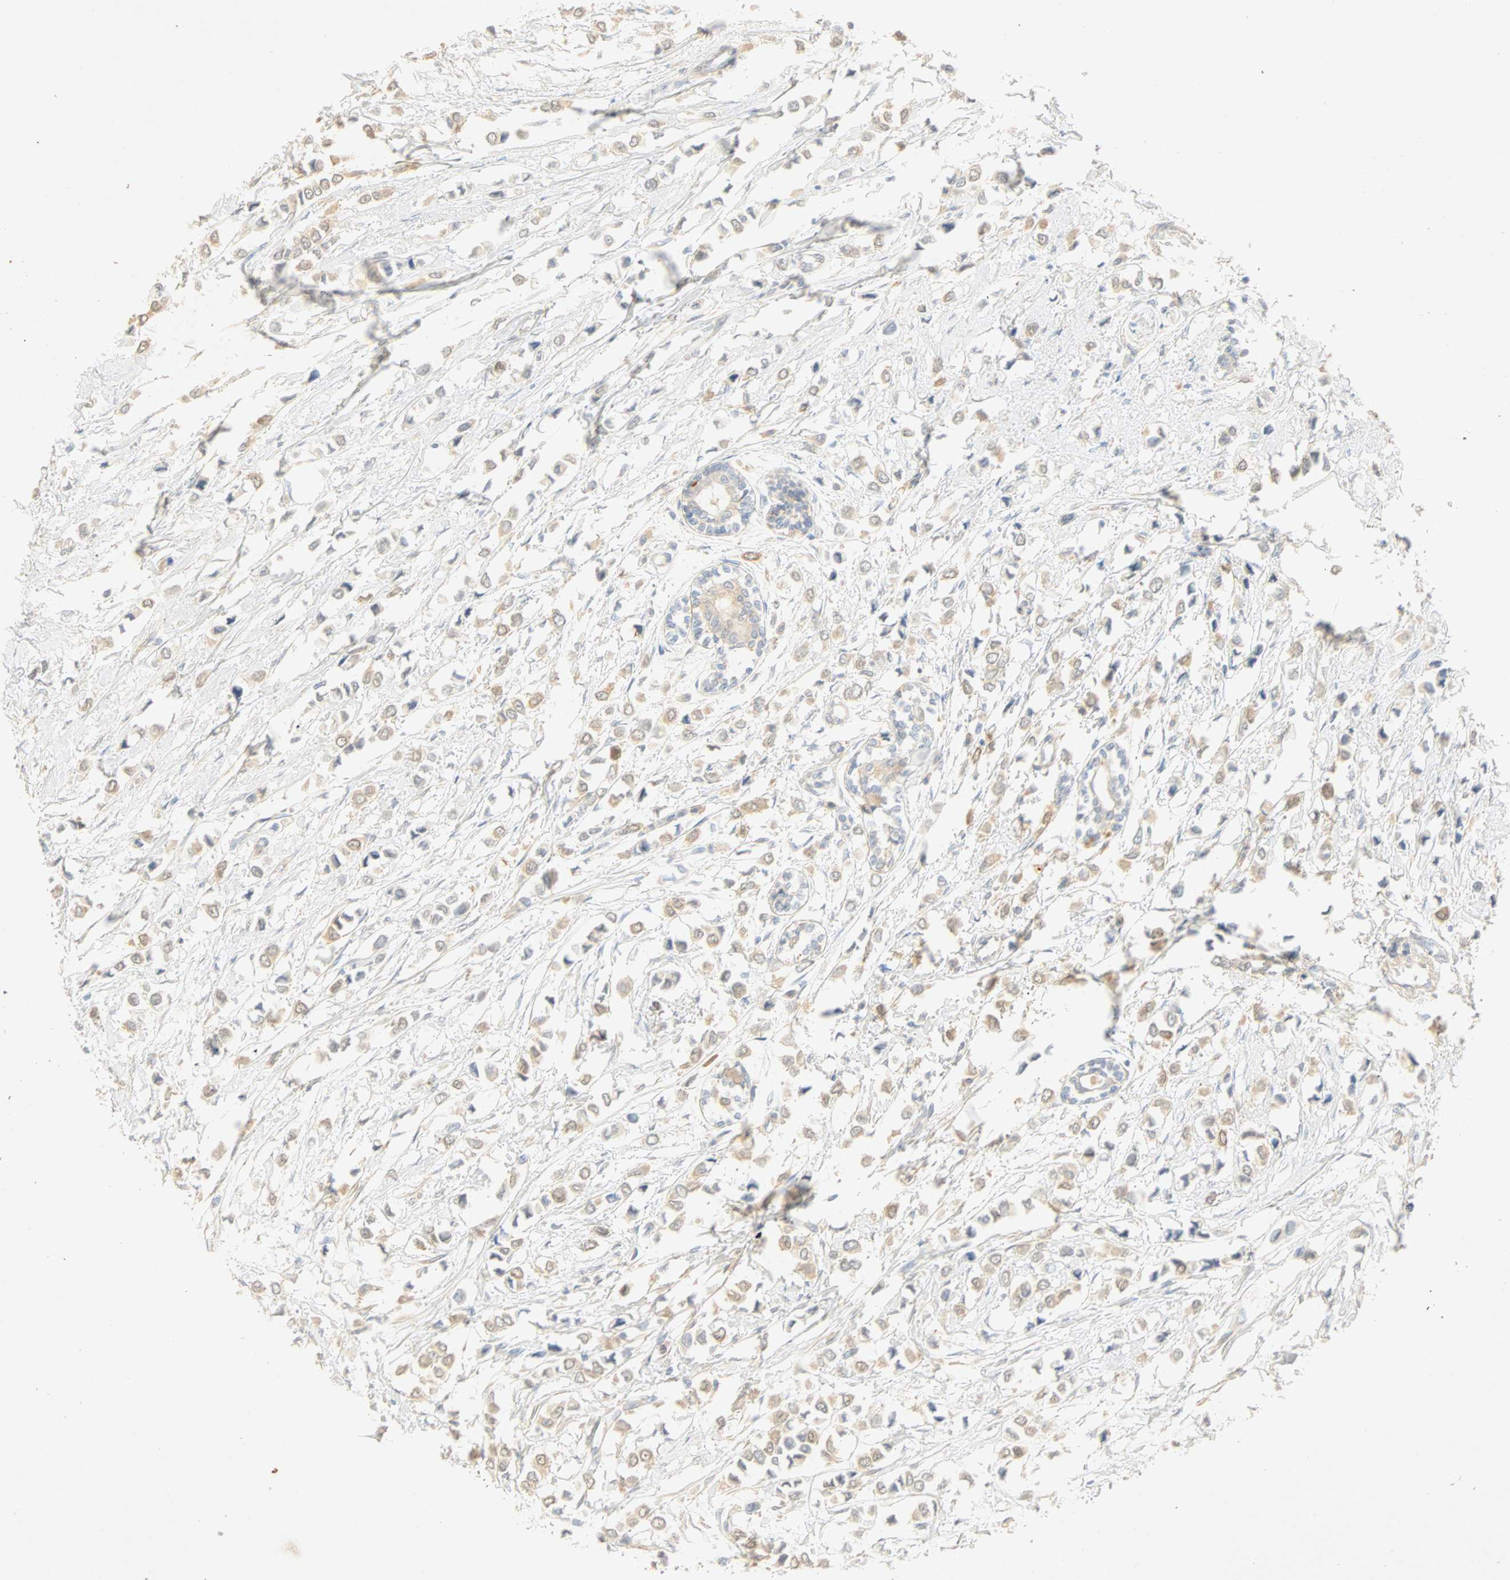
{"staining": {"intensity": "weak", "quantity": "25%-75%", "location": "cytoplasmic/membranous"}, "tissue": "breast cancer", "cell_type": "Tumor cells", "image_type": "cancer", "snomed": [{"axis": "morphology", "description": "Lobular carcinoma"}, {"axis": "topography", "description": "Breast"}], "caption": "A high-resolution micrograph shows immunohistochemistry staining of breast cancer (lobular carcinoma), which shows weak cytoplasmic/membranous positivity in about 25%-75% of tumor cells.", "gene": "SELENBP1", "patient": {"sex": "female", "age": 51}}